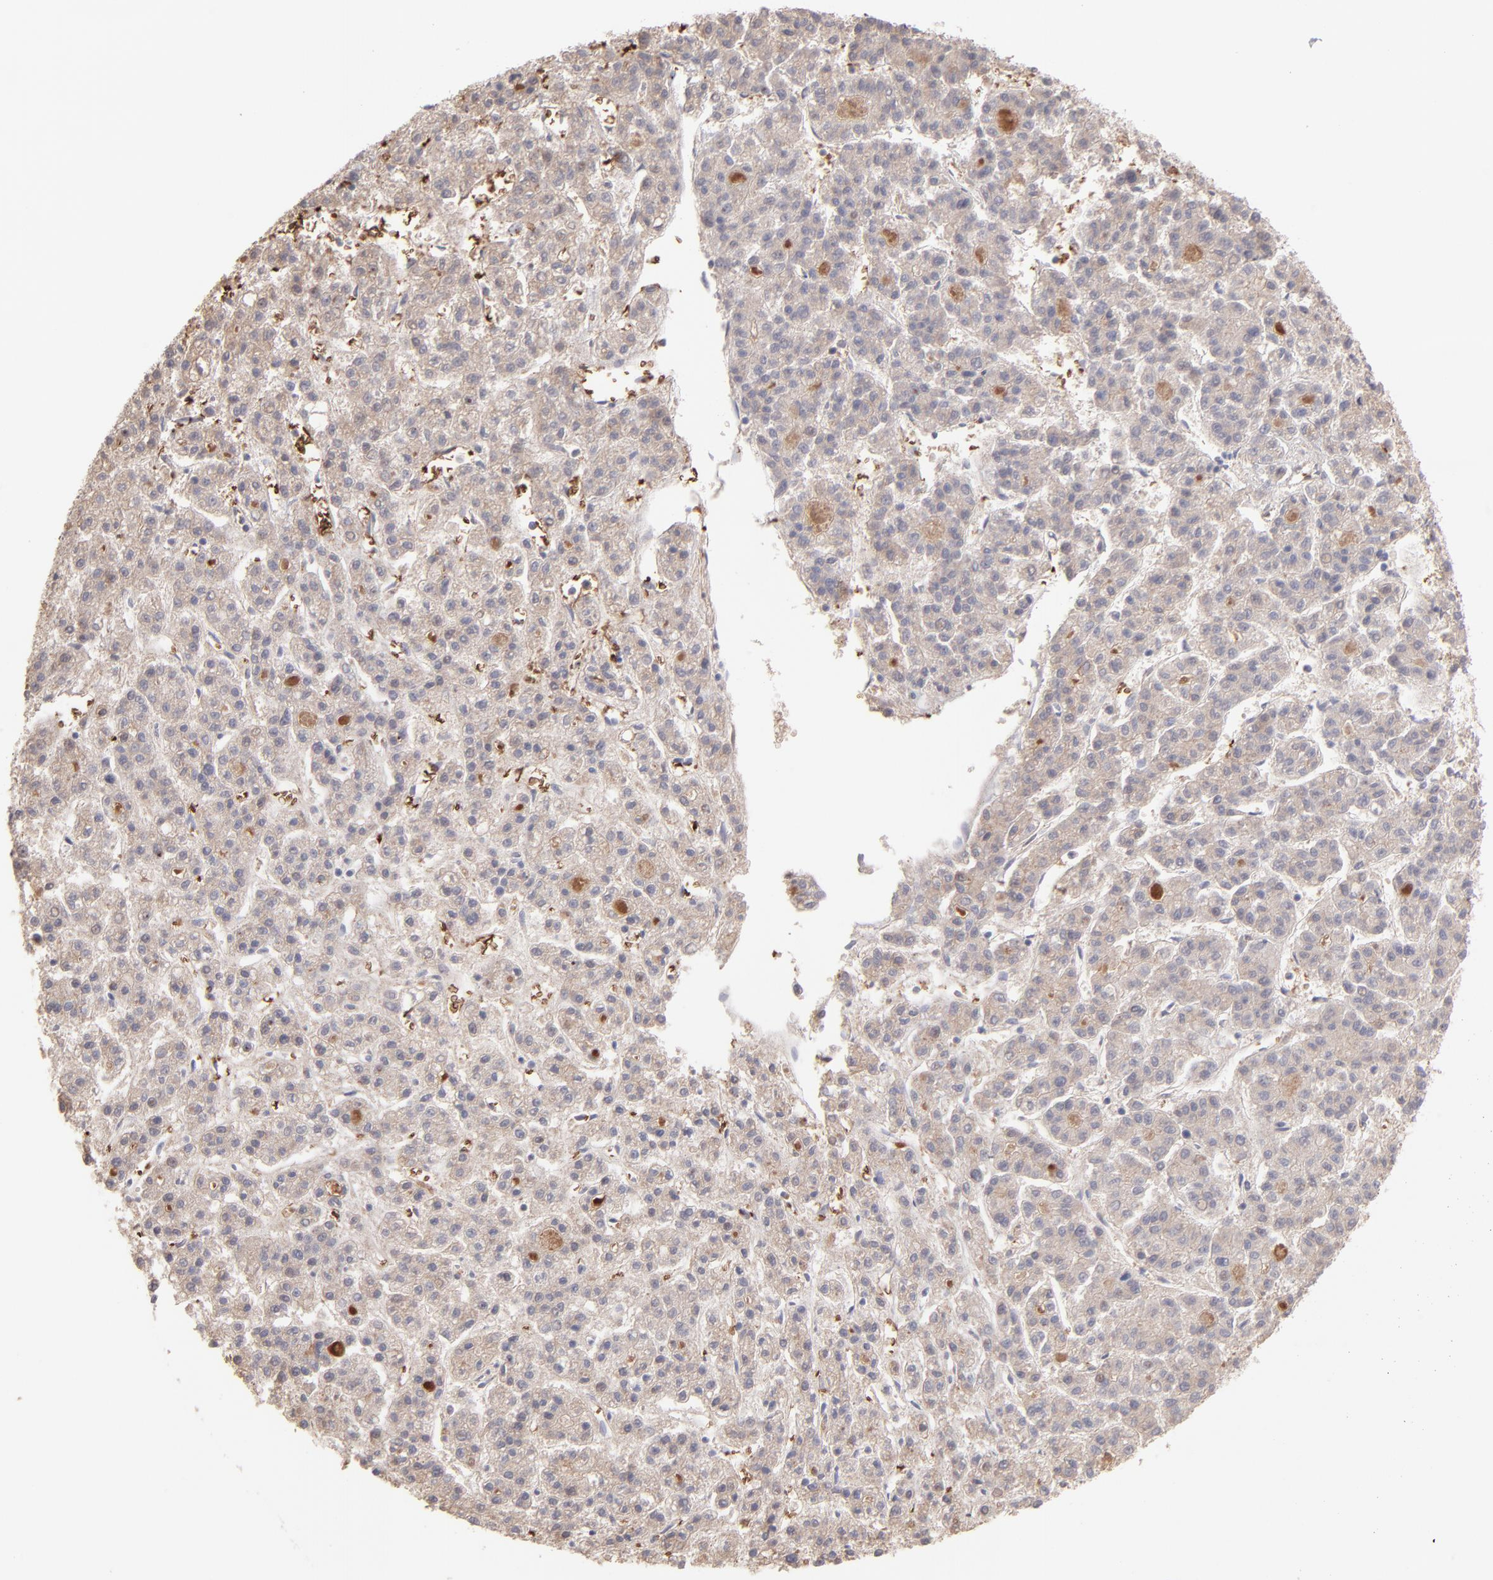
{"staining": {"intensity": "weak", "quantity": ">75%", "location": "cytoplasmic/membranous"}, "tissue": "liver cancer", "cell_type": "Tumor cells", "image_type": "cancer", "snomed": [{"axis": "morphology", "description": "Carcinoma, Hepatocellular, NOS"}, {"axis": "topography", "description": "Liver"}], "caption": "DAB immunohistochemical staining of liver hepatocellular carcinoma shows weak cytoplasmic/membranous protein positivity in approximately >75% of tumor cells. (Stains: DAB in brown, nuclei in blue, Microscopy: brightfield microscopy at high magnification).", "gene": "F13B", "patient": {"sex": "male", "age": 70}}